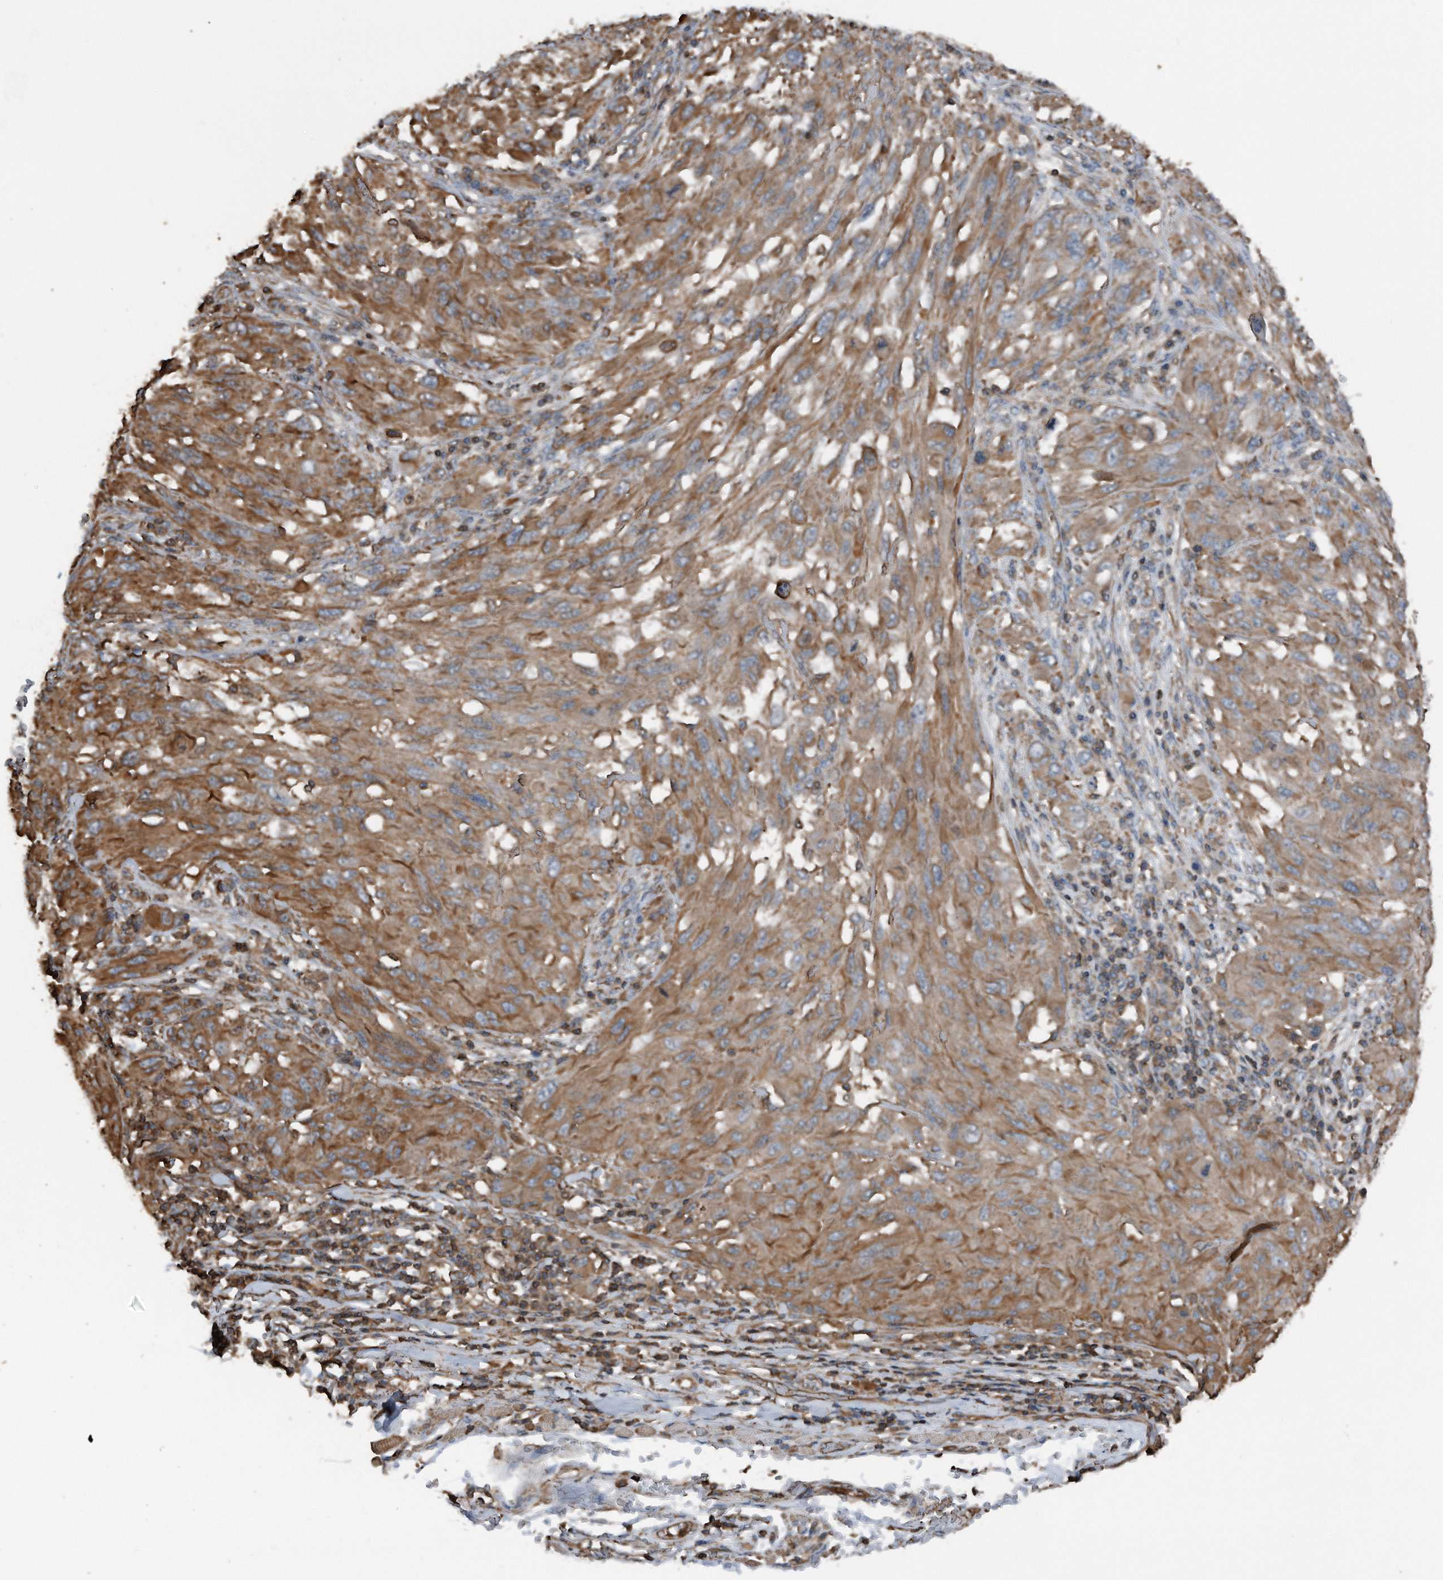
{"staining": {"intensity": "moderate", "quantity": ">75%", "location": "cytoplasmic/membranous"}, "tissue": "melanoma", "cell_type": "Tumor cells", "image_type": "cancer", "snomed": [{"axis": "morphology", "description": "Malignant melanoma, NOS"}, {"axis": "topography", "description": "Skin"}], "caption": "IHC image of neoplastic tissue: human melanoma stained using immunohistochemistry reveals medium levels of moderate protein expression localized specifically in the cytoplasmic/membranous of tumor cells, appearing as a cytoplasmic/membranous brown color.", "gene": "RSPO3", "patient": {"sex": "female", "age": 91}}